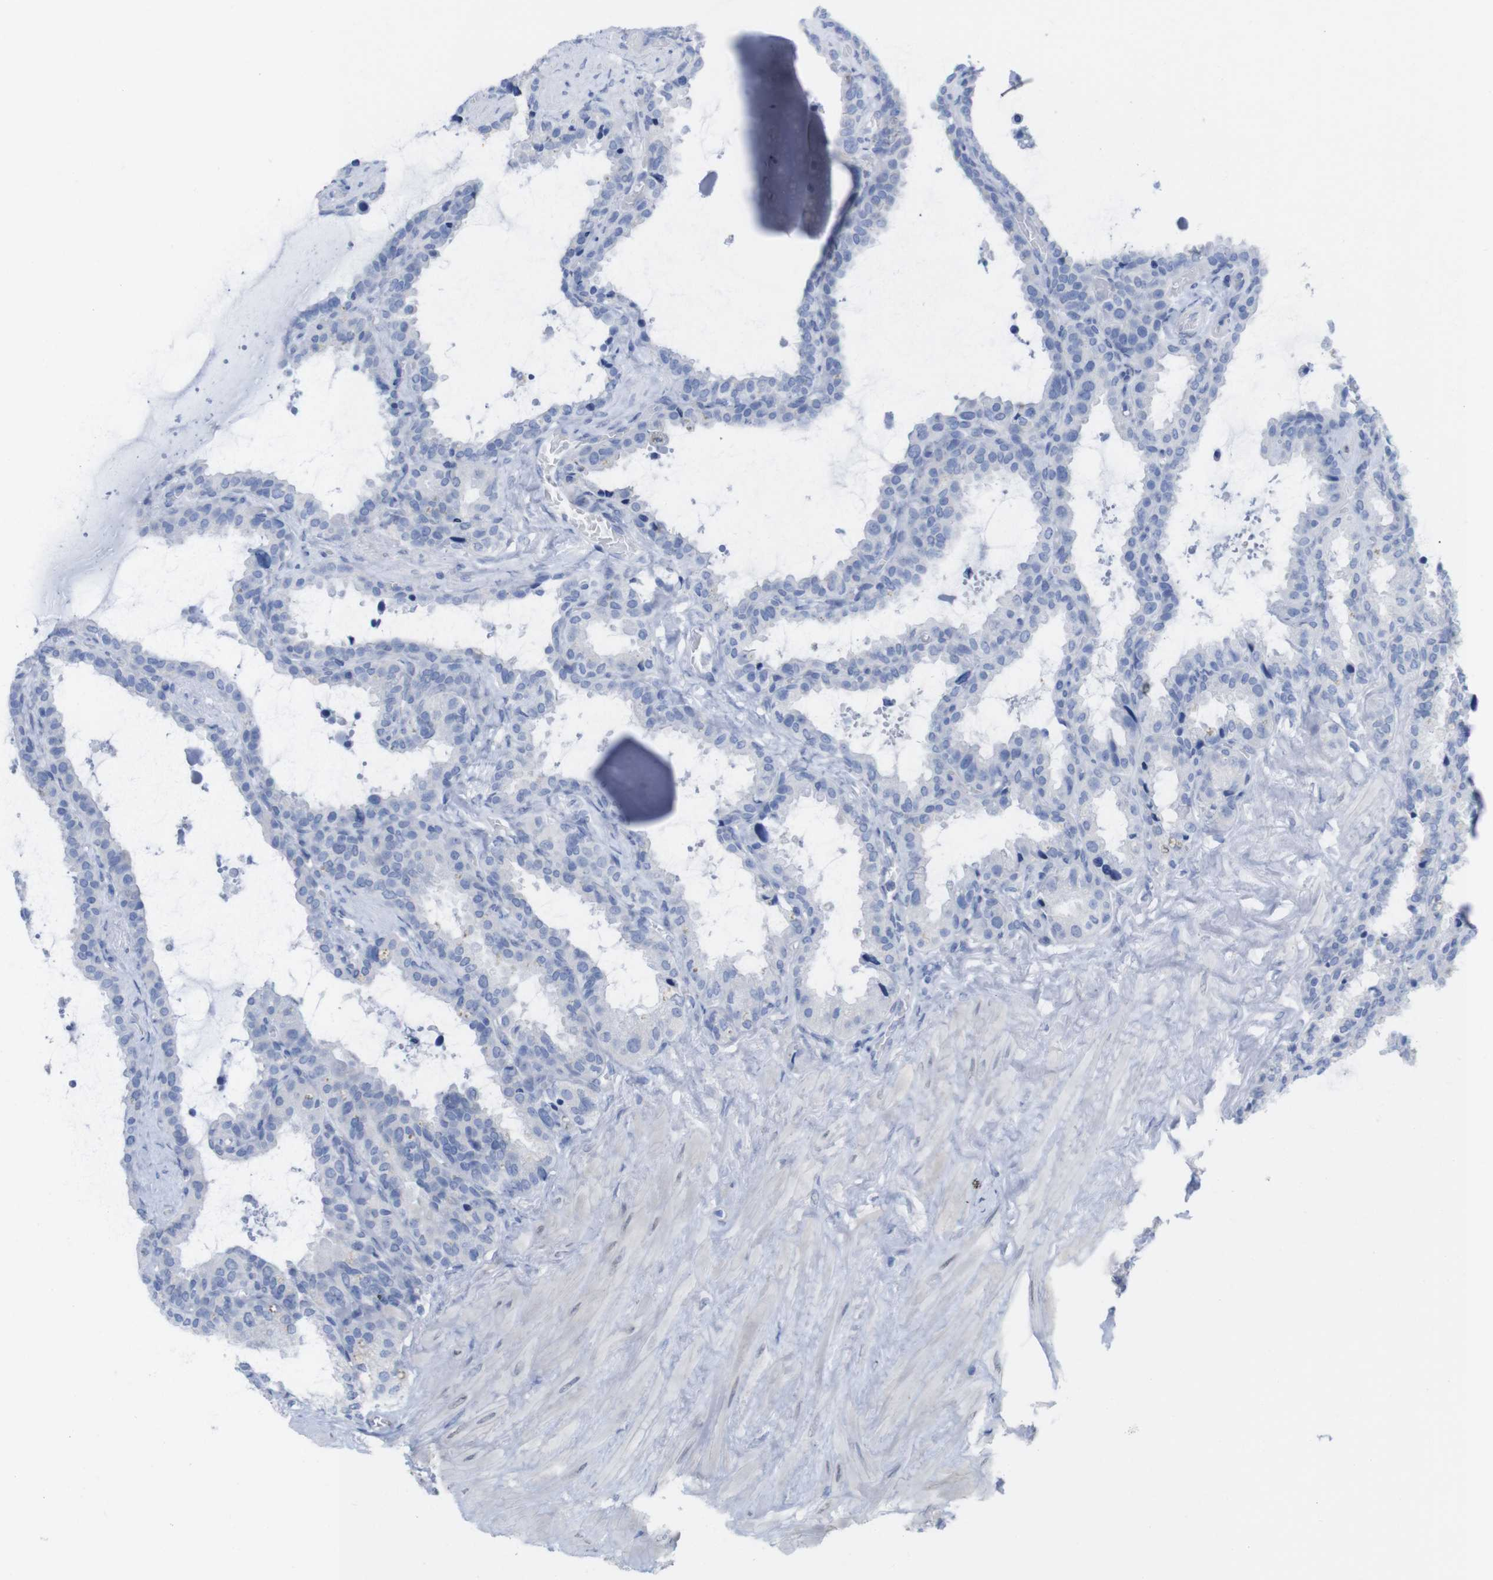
{"staining": {"intensity": "negative", "quantity": "none", "location": "none"}, "tissue": "seminal vesicle", "cell_type": "Glandular cells", "image_type": "normal", "snomed": [{"axis": "morphology", "description": "Normal tissue, NOS"}, {"axis": "topography", "description": "Seminal veicle"}], "caption": "Glandular cells show no significant expression in benign seminal vesicle. Brightfield microscopy of immunohistochemistry (IHC) stained with DAB (brown) and hematoxylin (blue), captured at high magnification.", "gene": "PNMA1", "patient": {"sex": "male", "age": 46}}